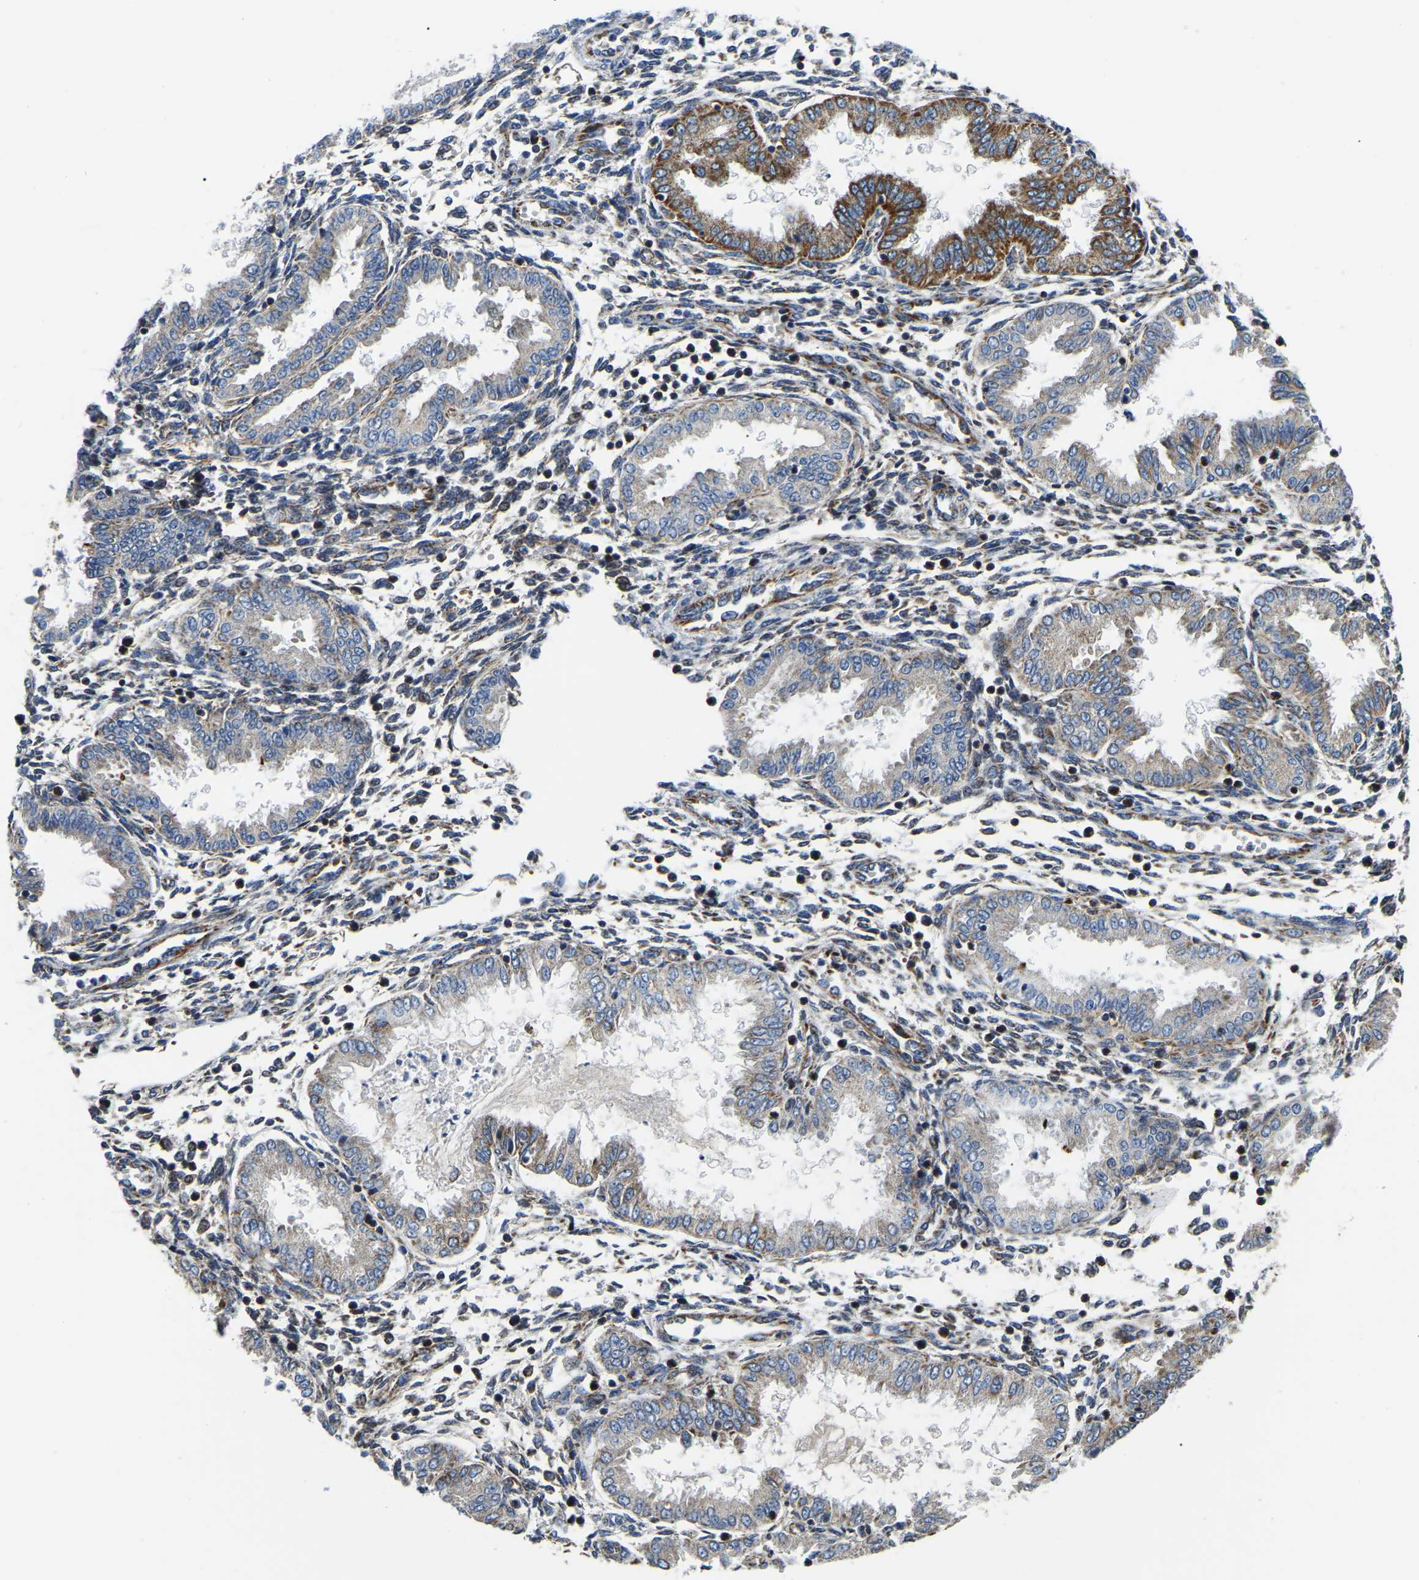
{"staining": {"intensity": "moderate", "quantity": "25%-75%", "location": "cytoplasmic/membranous"}, "tissue": "endometrium", "cell_type": "Cells in endometrial stroma", "image_type": "normal", "snomed": [{"axis": "morphology", "description": "Normal tissue, NOS"}, {"axis": "topography", "description": "Endometrium"}], "caption": "A high-resolution photomicrograph shows immunohistochemistry staining of unremarkable endometrium, which reveals moderate cytoplasmic/membranous expression in about 25%-75% of cells in endometrial stroma.", "gene": "PPM1E", "patient": {"sex": "female", "age": 33}}